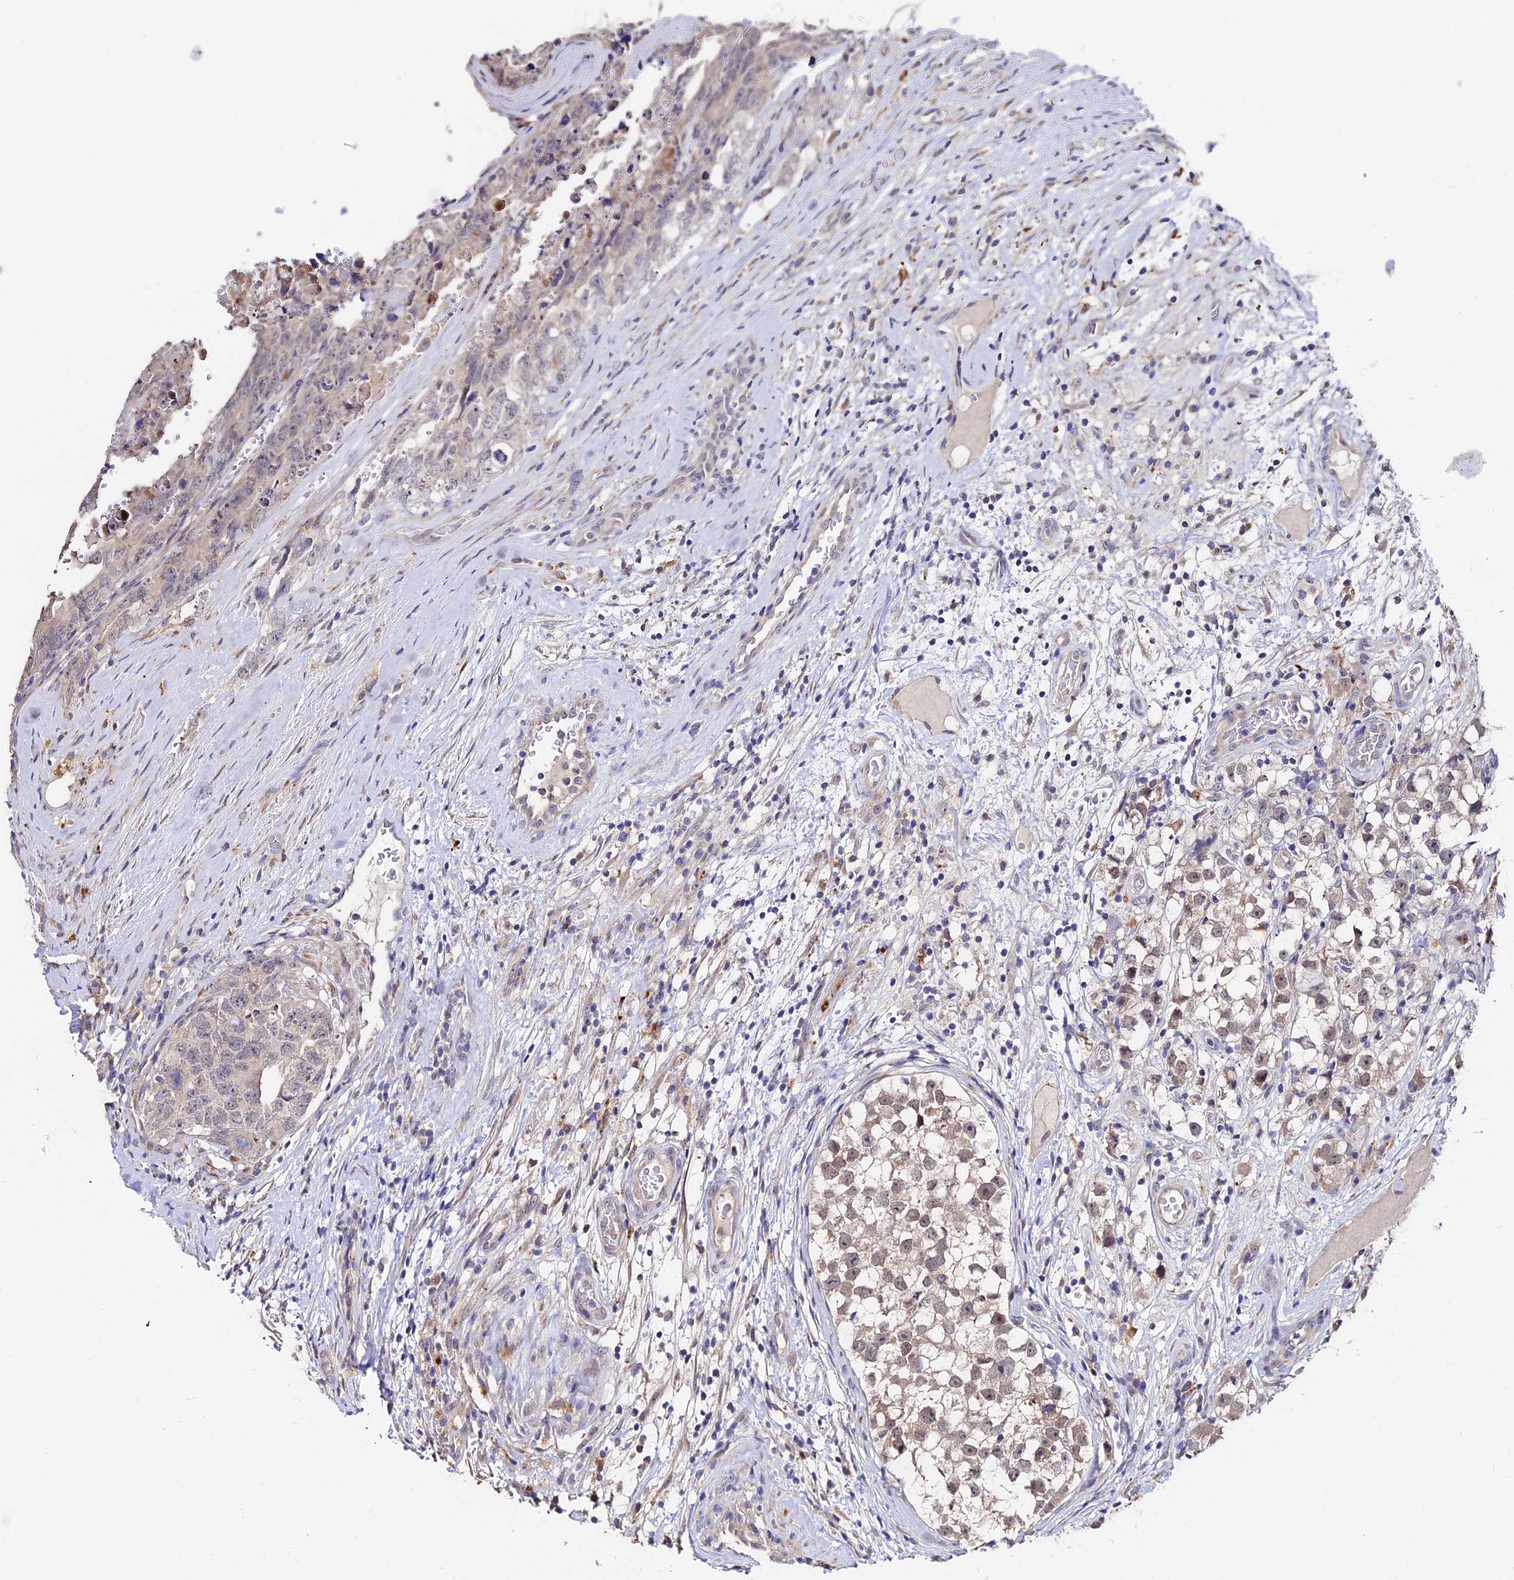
{"staining": {"intensity": "weak", "quantity": "25%-75%", "location": "nuclear"}, "tissue": "testis cancer", "cell_type": "Tumor cells", "image_type": "cancer", "snomed": [{"axis": "morphology", "description": "Carcinoma, Embryonal, NOS"}, {"axis": "topography", "description": "Testis"}], "caption": "Embryonal carcinoma (testis) stained with IHC exhibits weak nuclear expression in approximately 25%-75% of tumor cells. The staining is performed using DAB (3,3'-diaminobenzidine) brown chromogen to label protein expression. The nuclei are counter-stained blue using hematoxylin.", "gene": "ACTR5", "patient": {"sex": "male", "age": 45}}